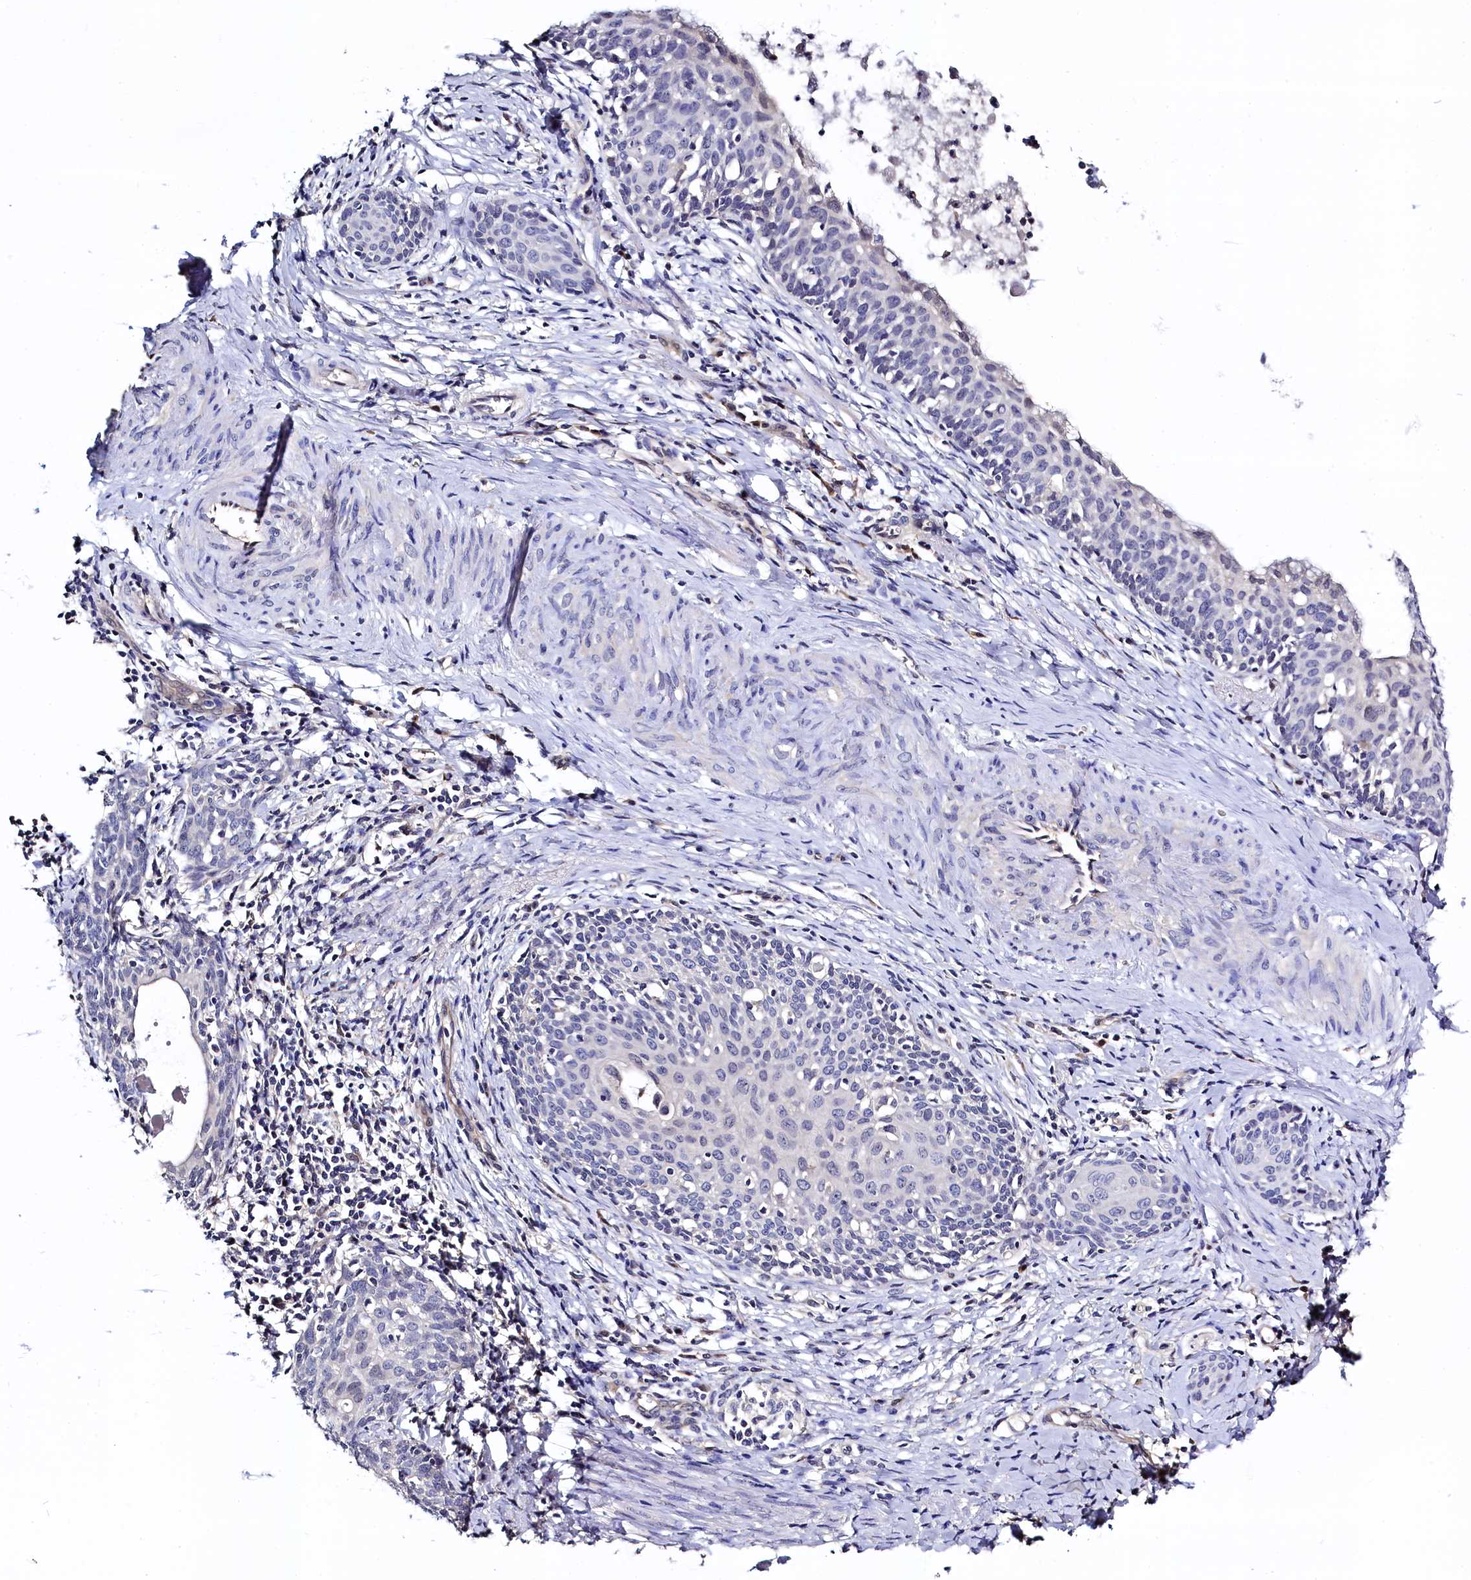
{"staining": {"intensity": "negative", "quantity": "none", "location": "none"}, "tissue": "cervical cancer", "cell_type": "Tumor cells", "image_type": "cancer", "snomed": [{"axis": "morphology", "description": "Squamous cell carcinoma, NOS"}, {"axis": "topography", "description": "Cervix"}], "caption": "A histopathology image of cervical cancer (squamous cell carcinoma) stained for a protein exhibits no brown staining in tumor cells.", "gene": "C11orf54", "patient": {"sex": "female", "age": 52}}